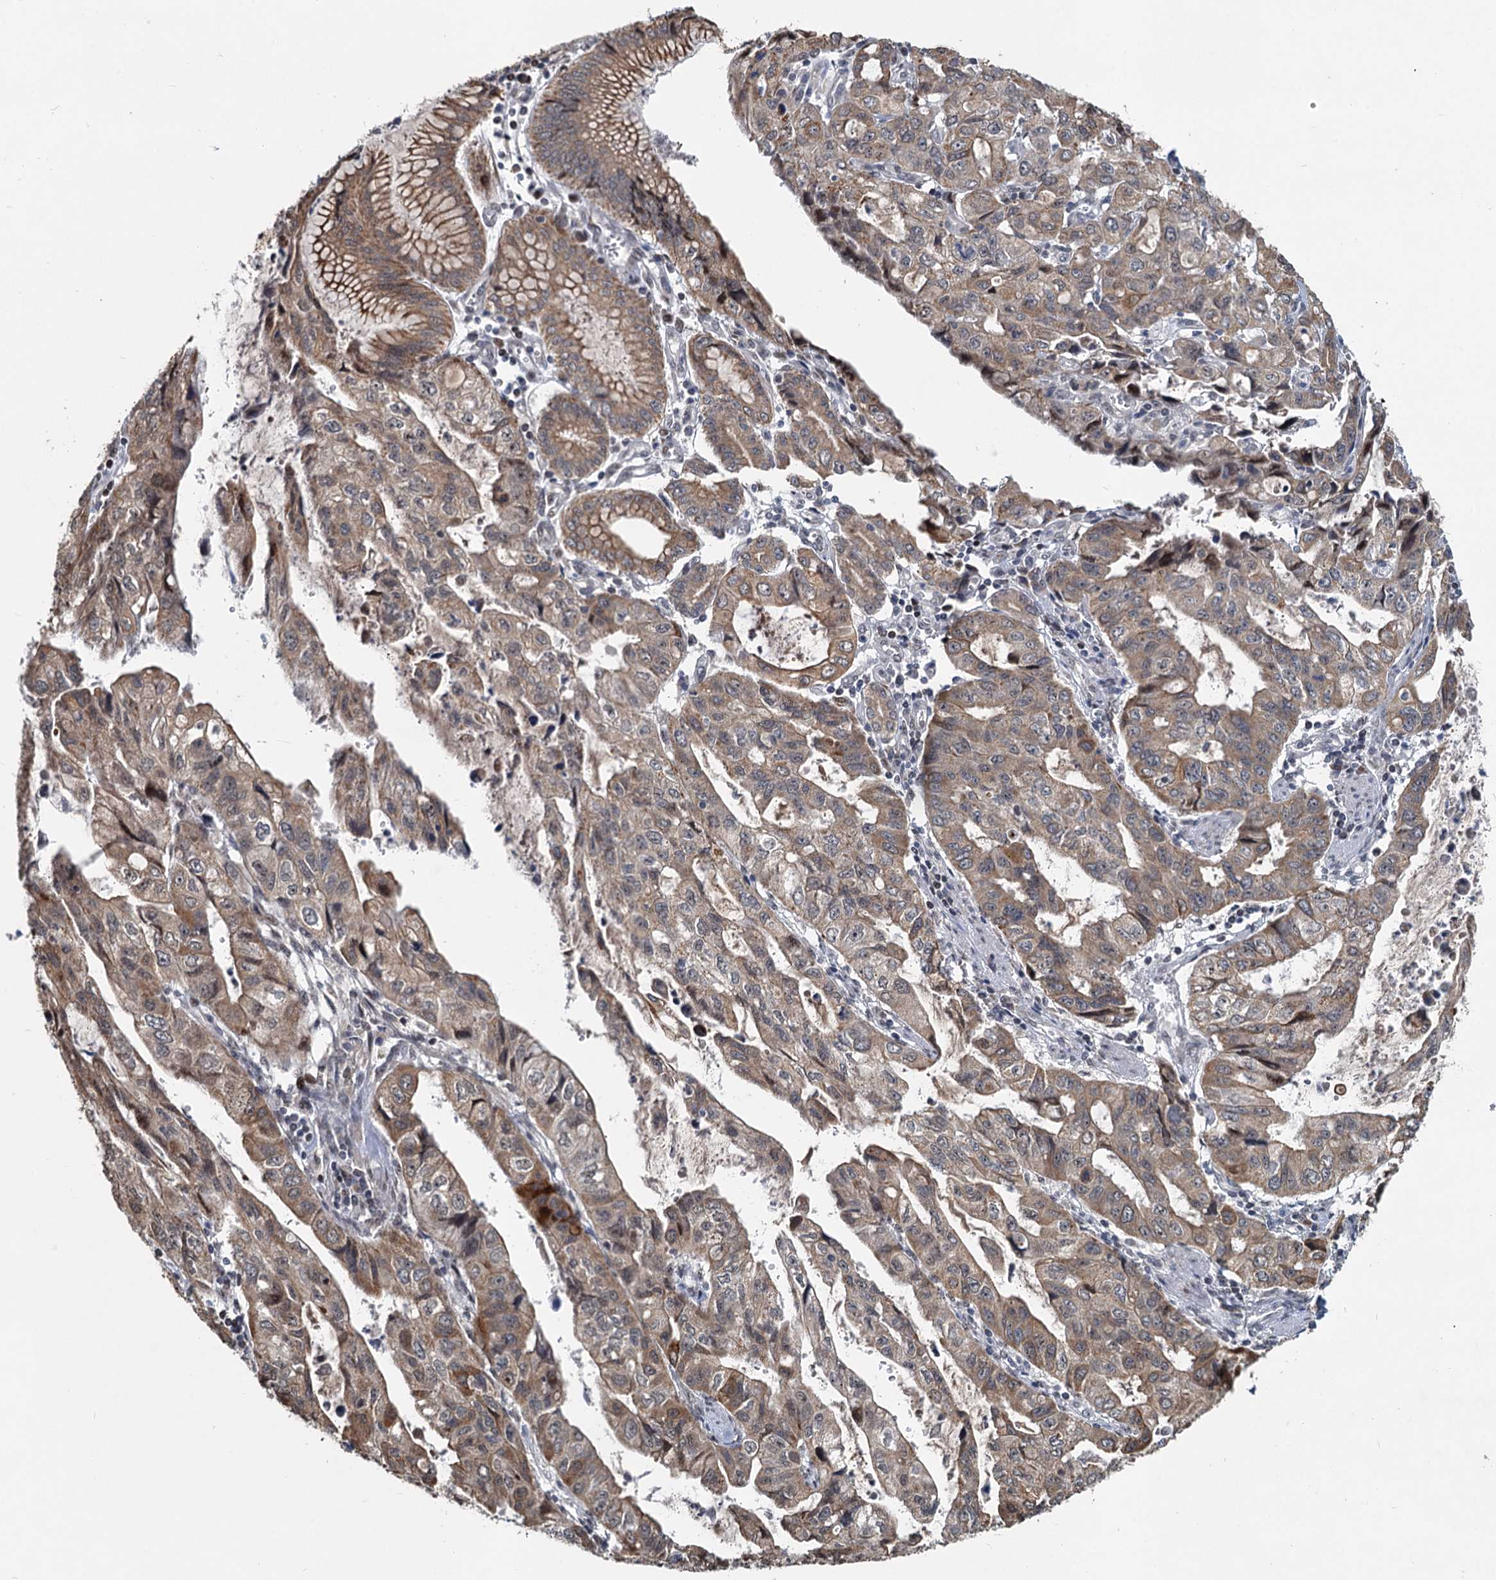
{"staining": {"intensity": "moderate", "quantity": ">75%", "location": "cytoplasmic/membranous"}, "tissue": "stomach cancer", "cell_type": "Tumor cells", "image_type": "cancer", "snomed": [{"axis": "morphology", "description": "Adenocarcinoma, NOS"}, {"axis": "topography", "description": "Stomach, upper"}], "caption": "Moderate cytoplasmic/membranous staining for a protein is appreciated in about >75% of tumor cells of adenocarcinoma (stomach) using IHC.", "gene": "RITA1", "patient": {"sex": "female", "age": 52}}